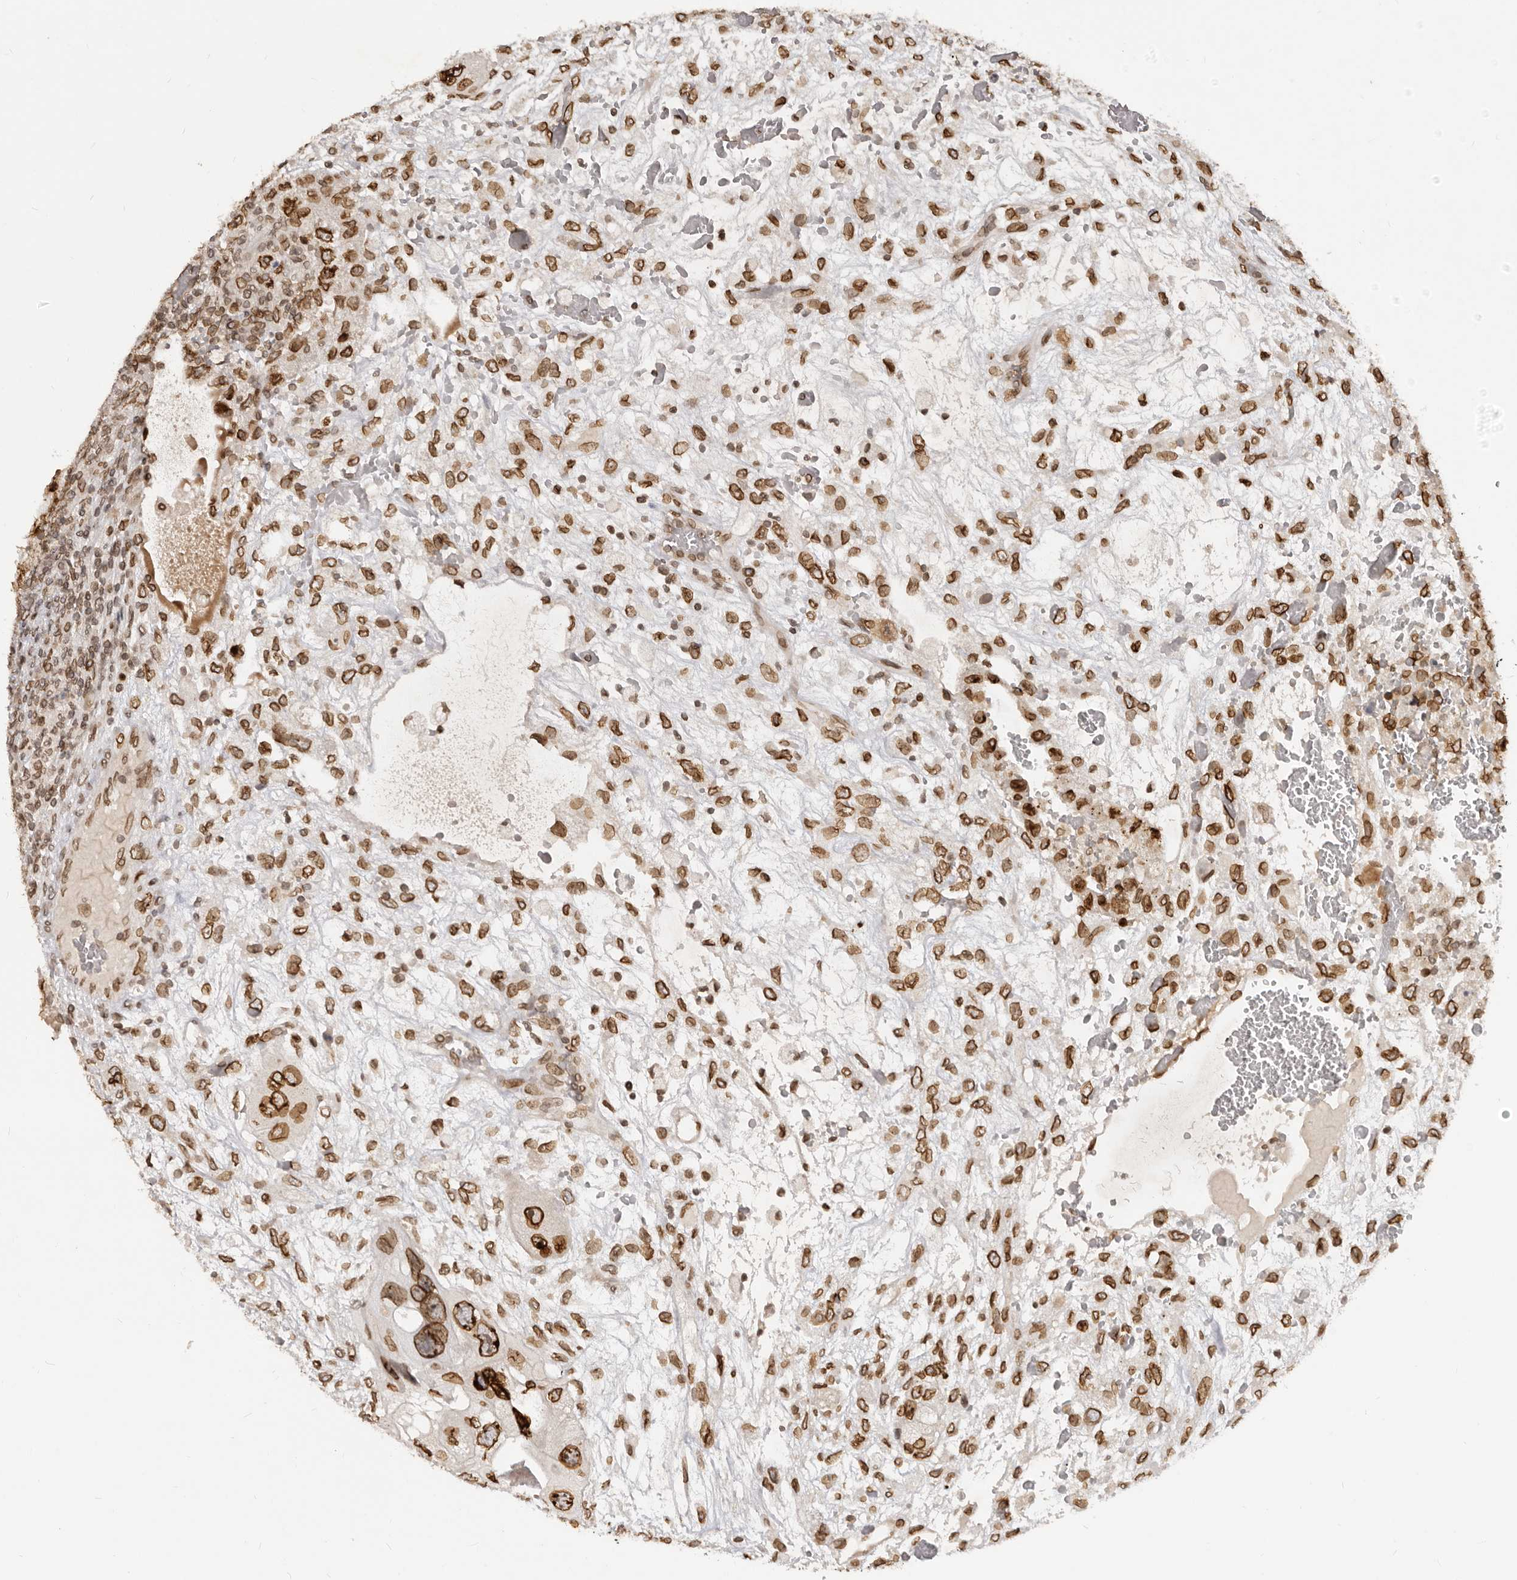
{"staining": {"intensity": "strong", "quantity": ">75%", "location": "cytoplasmic/membranous,nuclear"}, "tissue": "testis cancer", "cell_type": "Tumor cells", "image_type": "cancer", "snomed": [{"axis": "morphology", "description": "Carcinoma, Embryonal, NOS"}, {"axis": "topography", "description": "Testis"}], "caption": "Brown immunohistochemical staining in human testis embryonal carcinoma displays strong cytoplasmic/membranous and nuclear staining in about >75% of tumor cells.", "gene": "NUP153", "patient": {"sex": "male", "age": 36}}